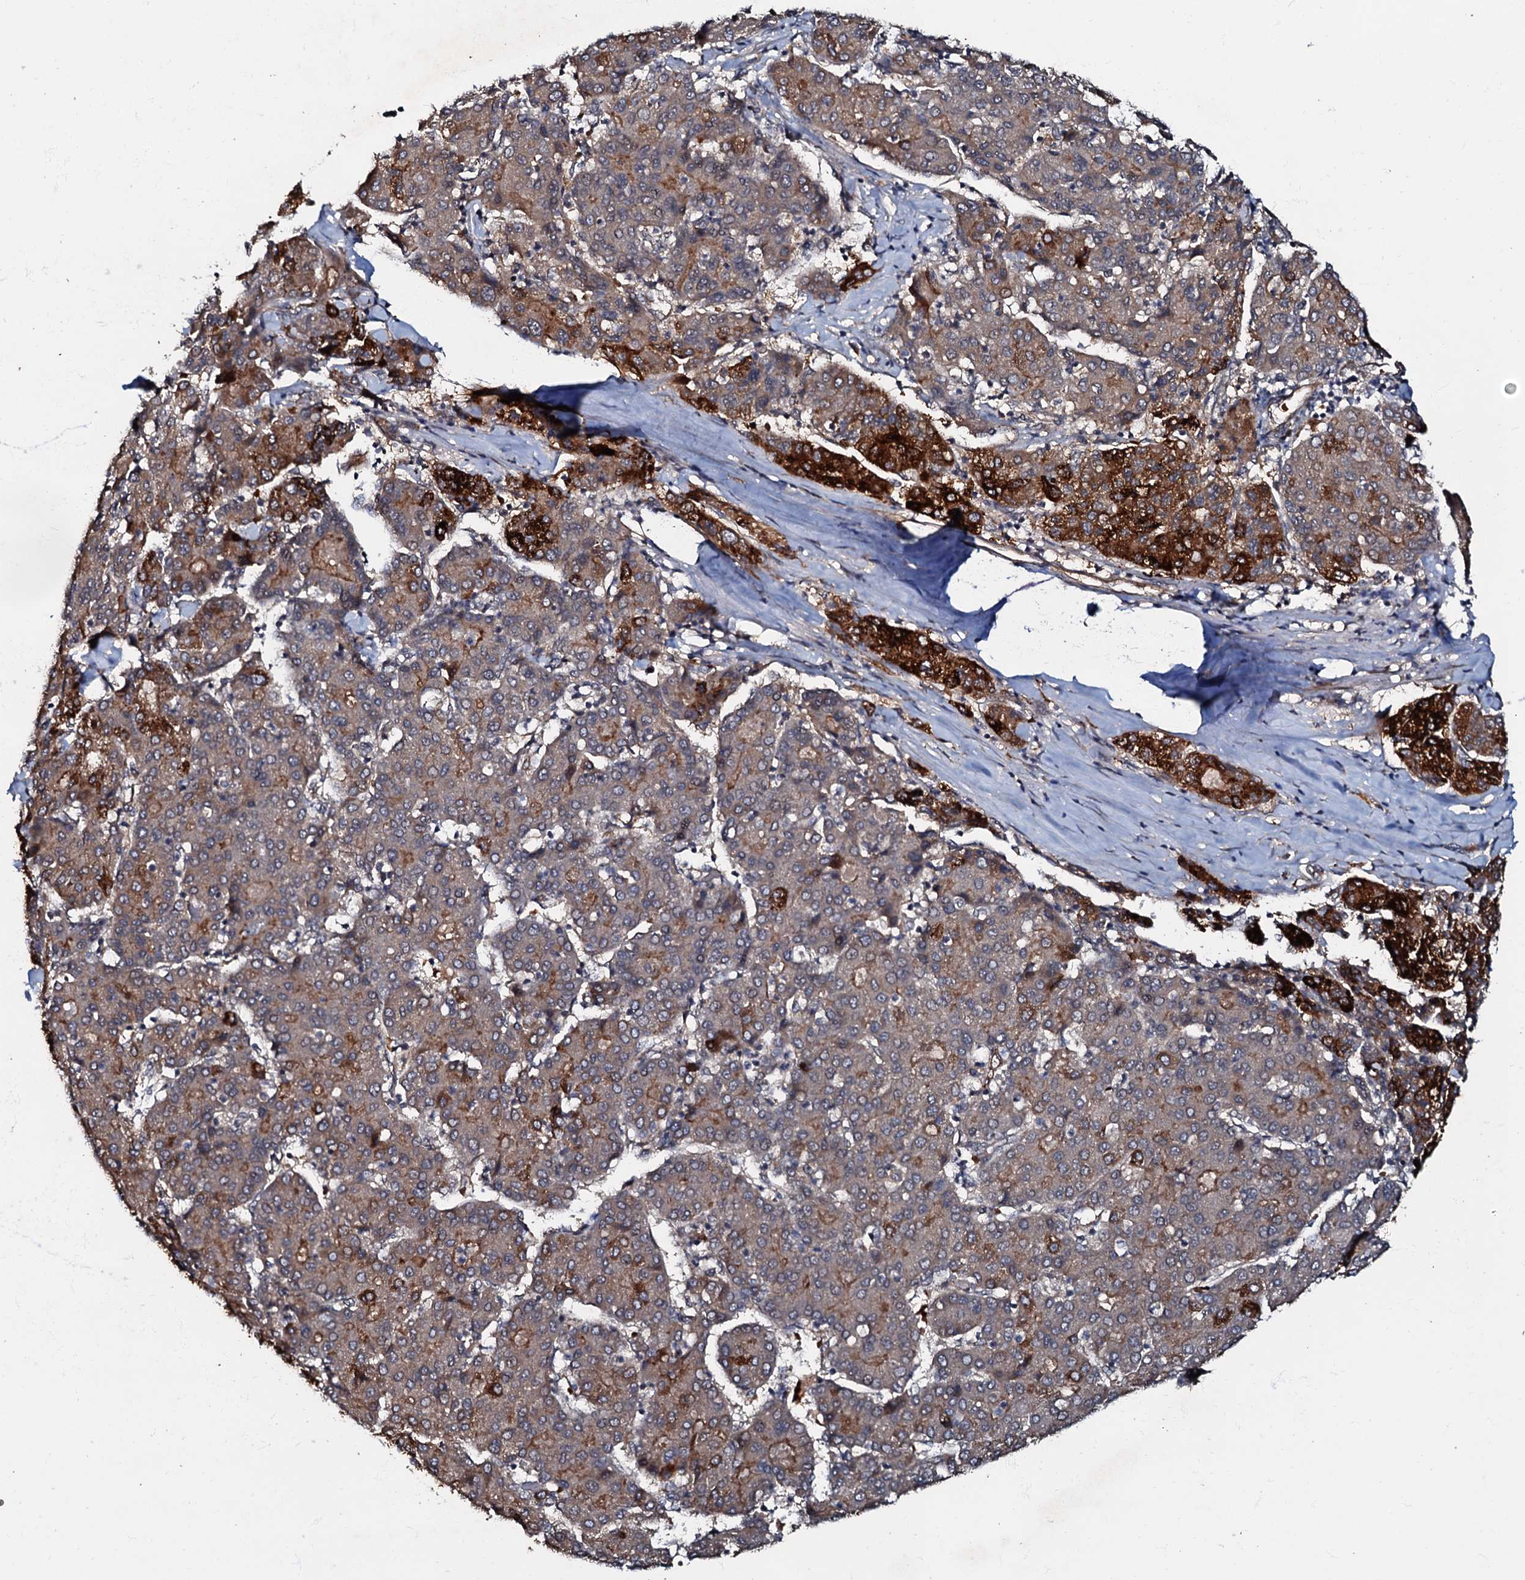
{"staining": {"intensity": "strong", "quantity": "<25%", "location": "cytoplasmic/membranous"}, "tissue": "liver cancer", "cell_type": "Tumor cells", "image_type": "cancer", "snomed": [{"axis": "morphology", "description": "Carcinoma, Hepatocellular, NOS"}, {"axis": "topography", "description": "Liver"}], "caption": "Human liver hepatocellular carcinoma stained with a protein marker shows strong staining in tumor cells.", "gene": "MANSC4", "patient": {"sex": "male", "age": 65}}